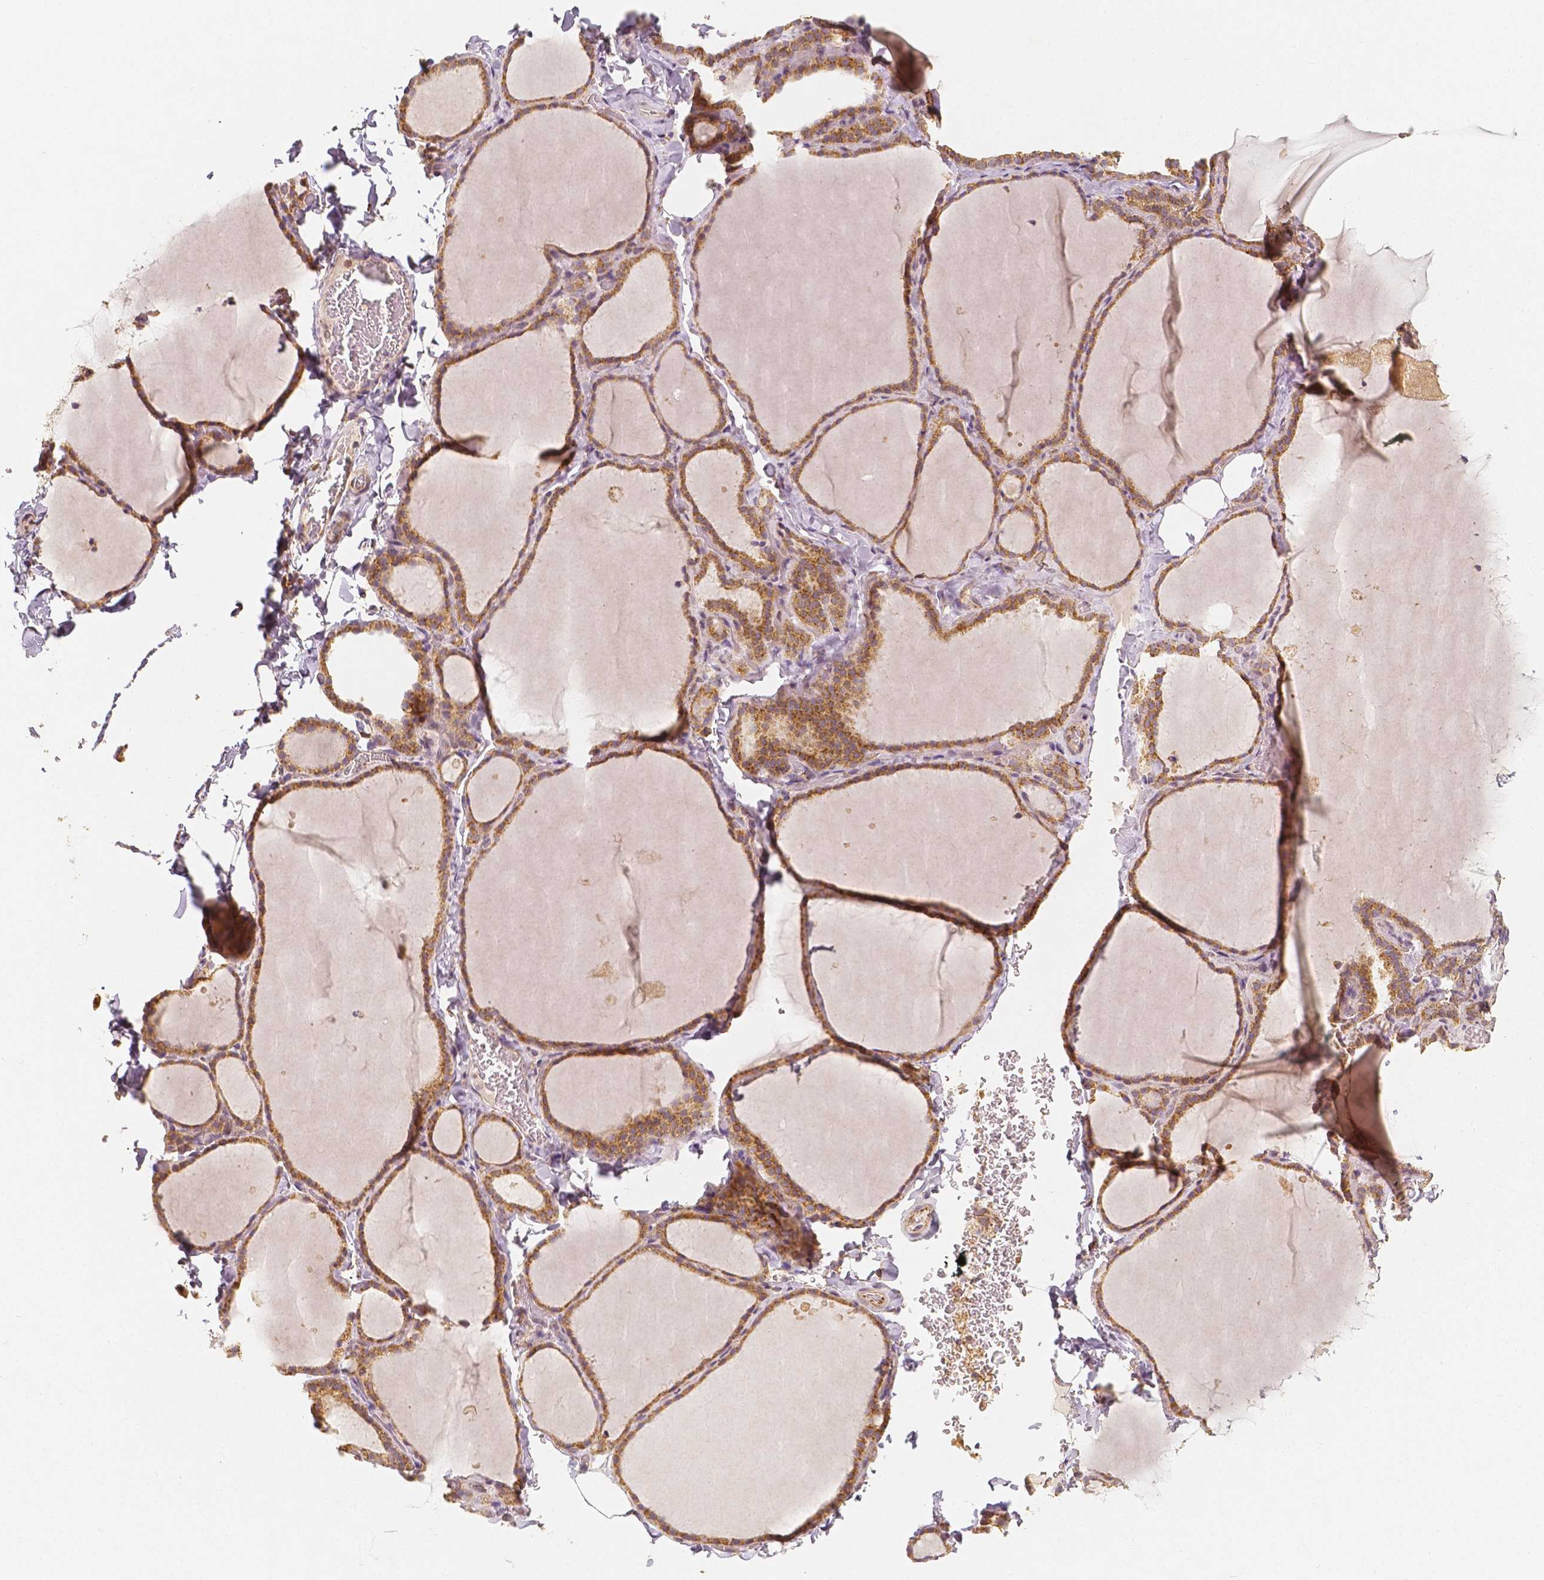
{"staining": {"intensity": "moderate", "quantity": ">75%", "location": "cytoplasmic/membranous"}, "tissue": "thyroid gland", "cell_type": "Glandular cells", "image_type": "normal", "snomed": [{"axis": "morphology", "description": "Normal tissue, NOS"}, {"axis": "topography", "description": "Thyroid gland"}], "caption": "DAB (3,3'-diaminobenzidine) immunohistochemical staining of normal human thyroid gland displays moderate cytoplasmic/membranous protein staining in about >75% of glandular cells. (Stains: DAB in brown, nuclei in blue, Microscopy: brightfield microscopy at high magnification).", "gene": "PGAM5", "patient": {"sex": "female", "age": 22}}